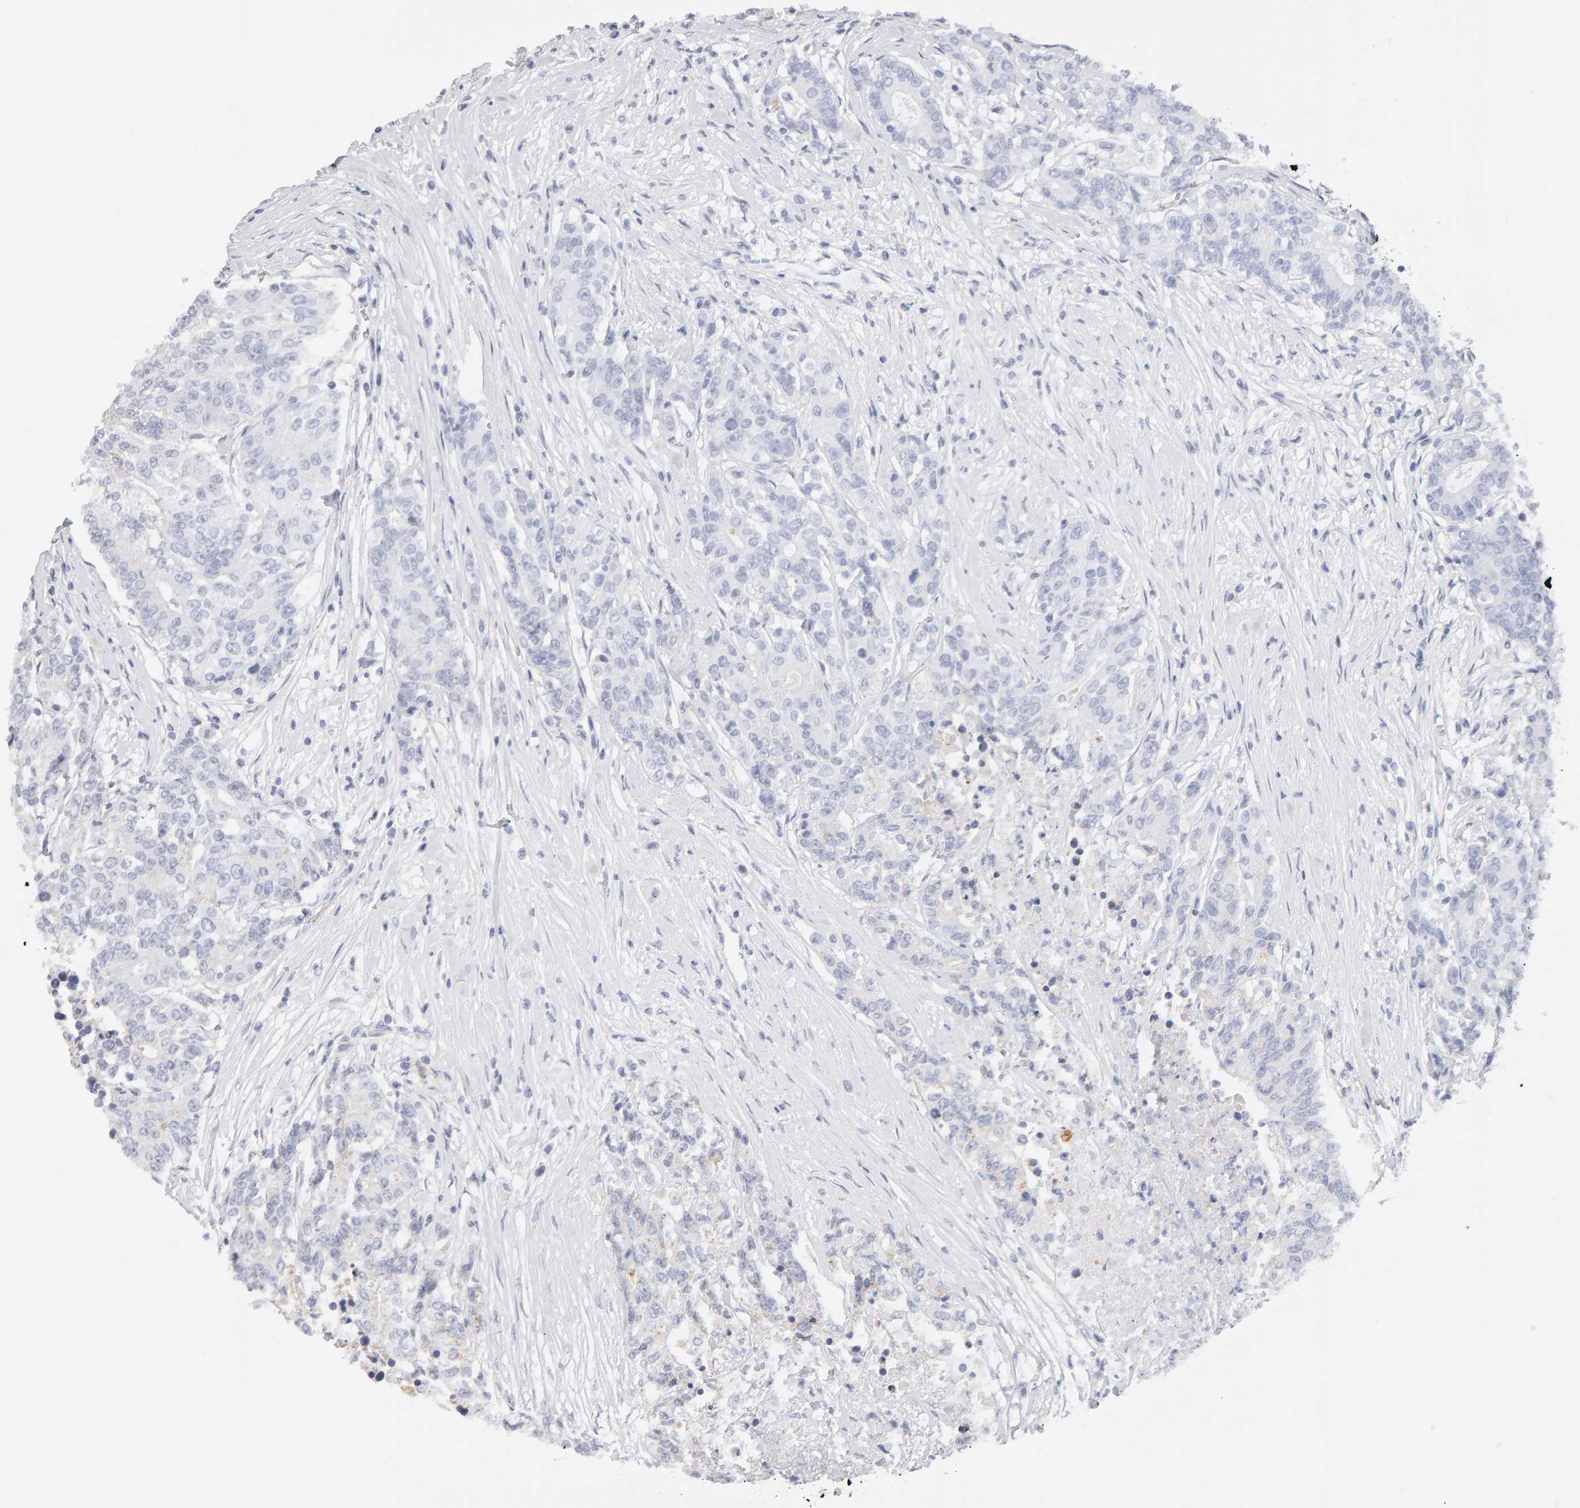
{"staining": {"intensity": "negative", "quantity": "none", "location": "none"}, "tissue": "colorectal cancer", "cell_type": "Tumor cells", "image_type": "cancer", "snomed": [{"axis": "morphology", "description": "Adenocarcinoma, NOS"}, {"axis": "topography", "description": "Colon"}], "caption": "High power microscopy micrograph of an immunohistochemistry (IHC) histopathology image of adenocarcinoma (colorectal), revealing no significant positivity in tumor cells. (Brightfield microscopy of DAB (3,3'-diaminobenzidine) IHC at high magnification).", "gene": "METRNL", "patient": {"sex": "female", "age": 77}}